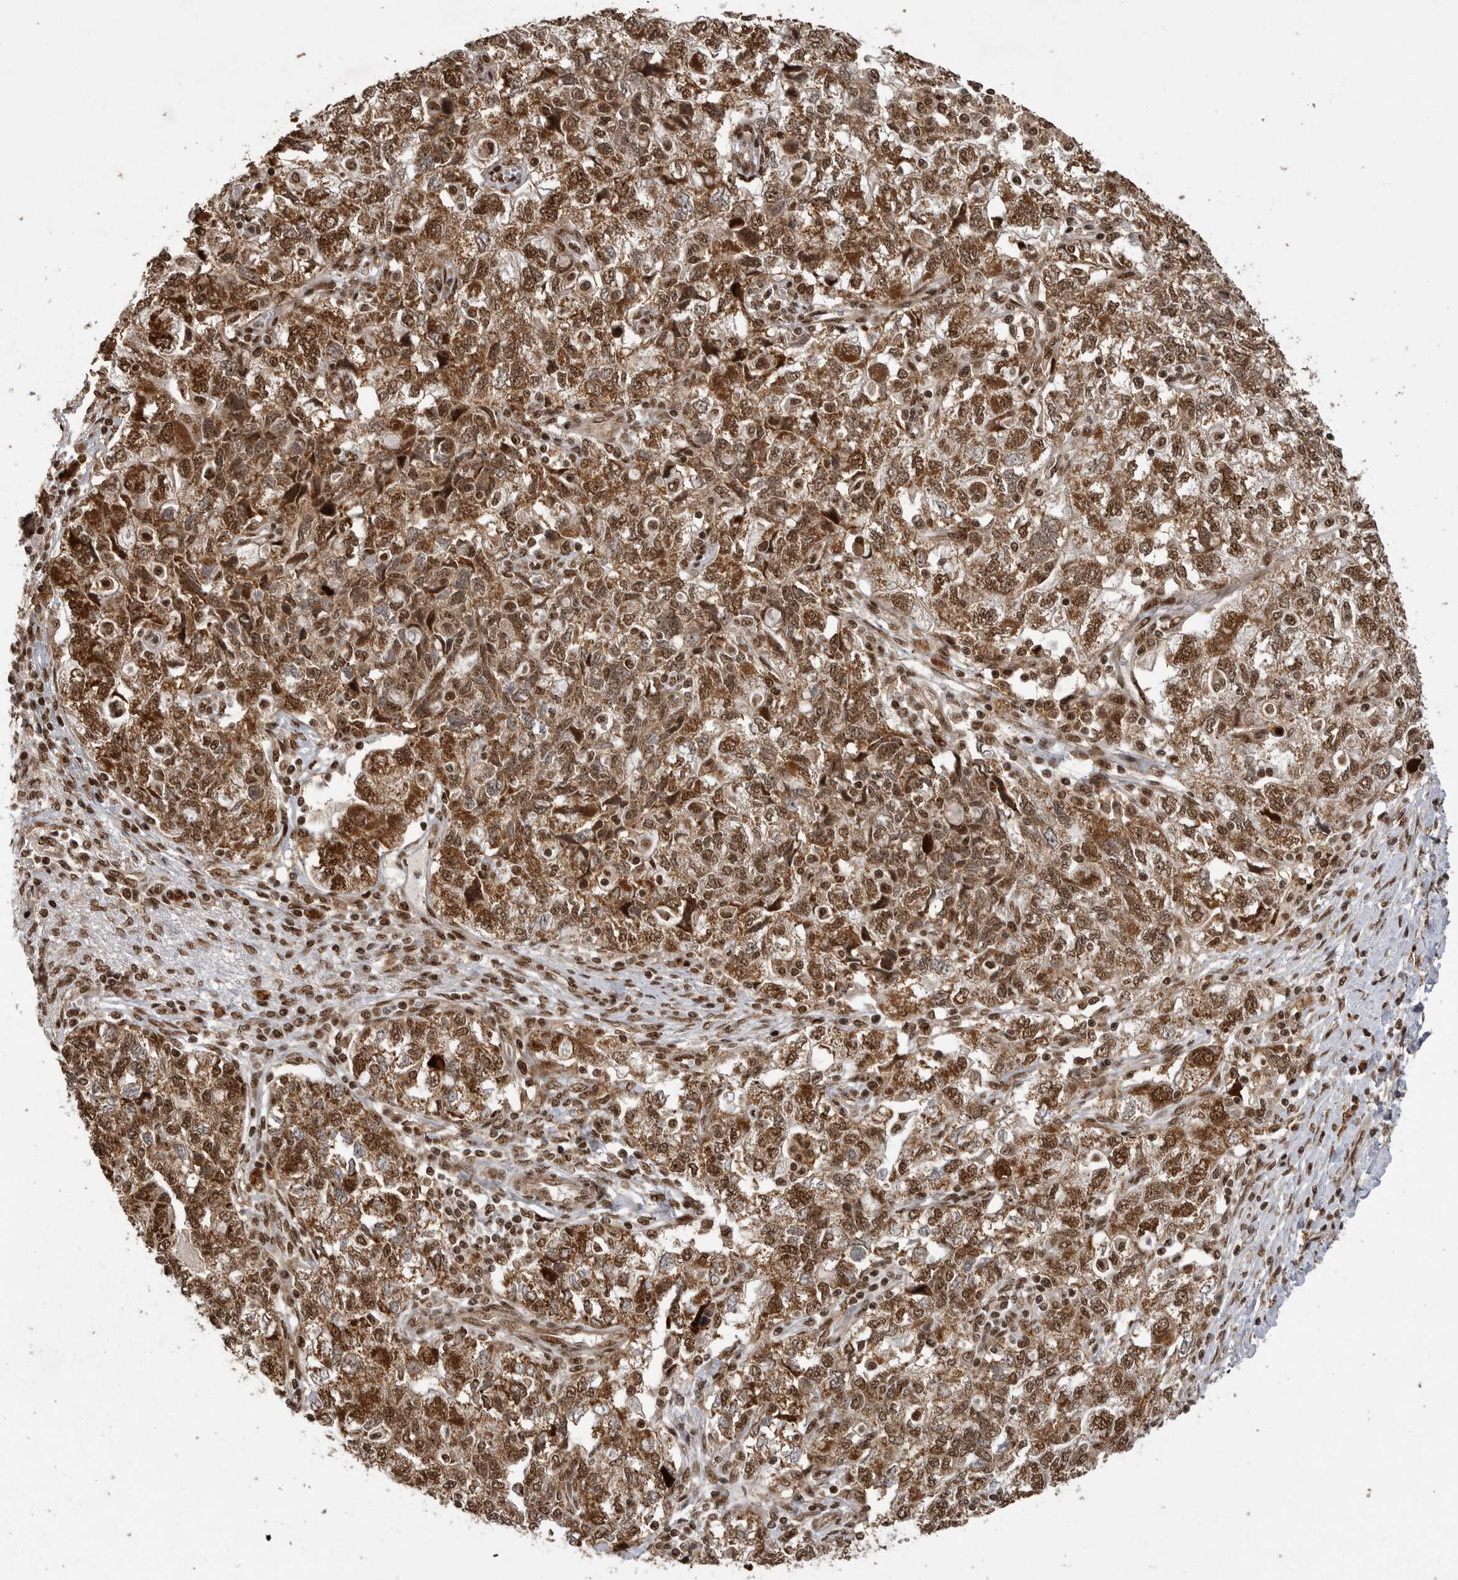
{"staining": {"intensity": "moderate", "quantity": ">75%", "location": "cytoplasmic/membranous,nuclear"}, "tissue": "ovarian cancer", "cell_type": "Tumor cells", "image_type": "cancer", "snomed": [{"axis": "morphology", "description": "Carcinoma, NOS"}, {"axis": "morphology", "description": "Cystadenocarcinoma, serous, NOS"}, {"axis": "topography", "description": "Ovary"}], "caption": "Tumor cells demonstrate medium levels of moderate cytoplasmic/membranous and nuclear expression in approximately >75% of cells in human ovarian cancer (carcinoma).", "gene": "PPP1R8", "patient": {"sex": "female", "age": 69}}